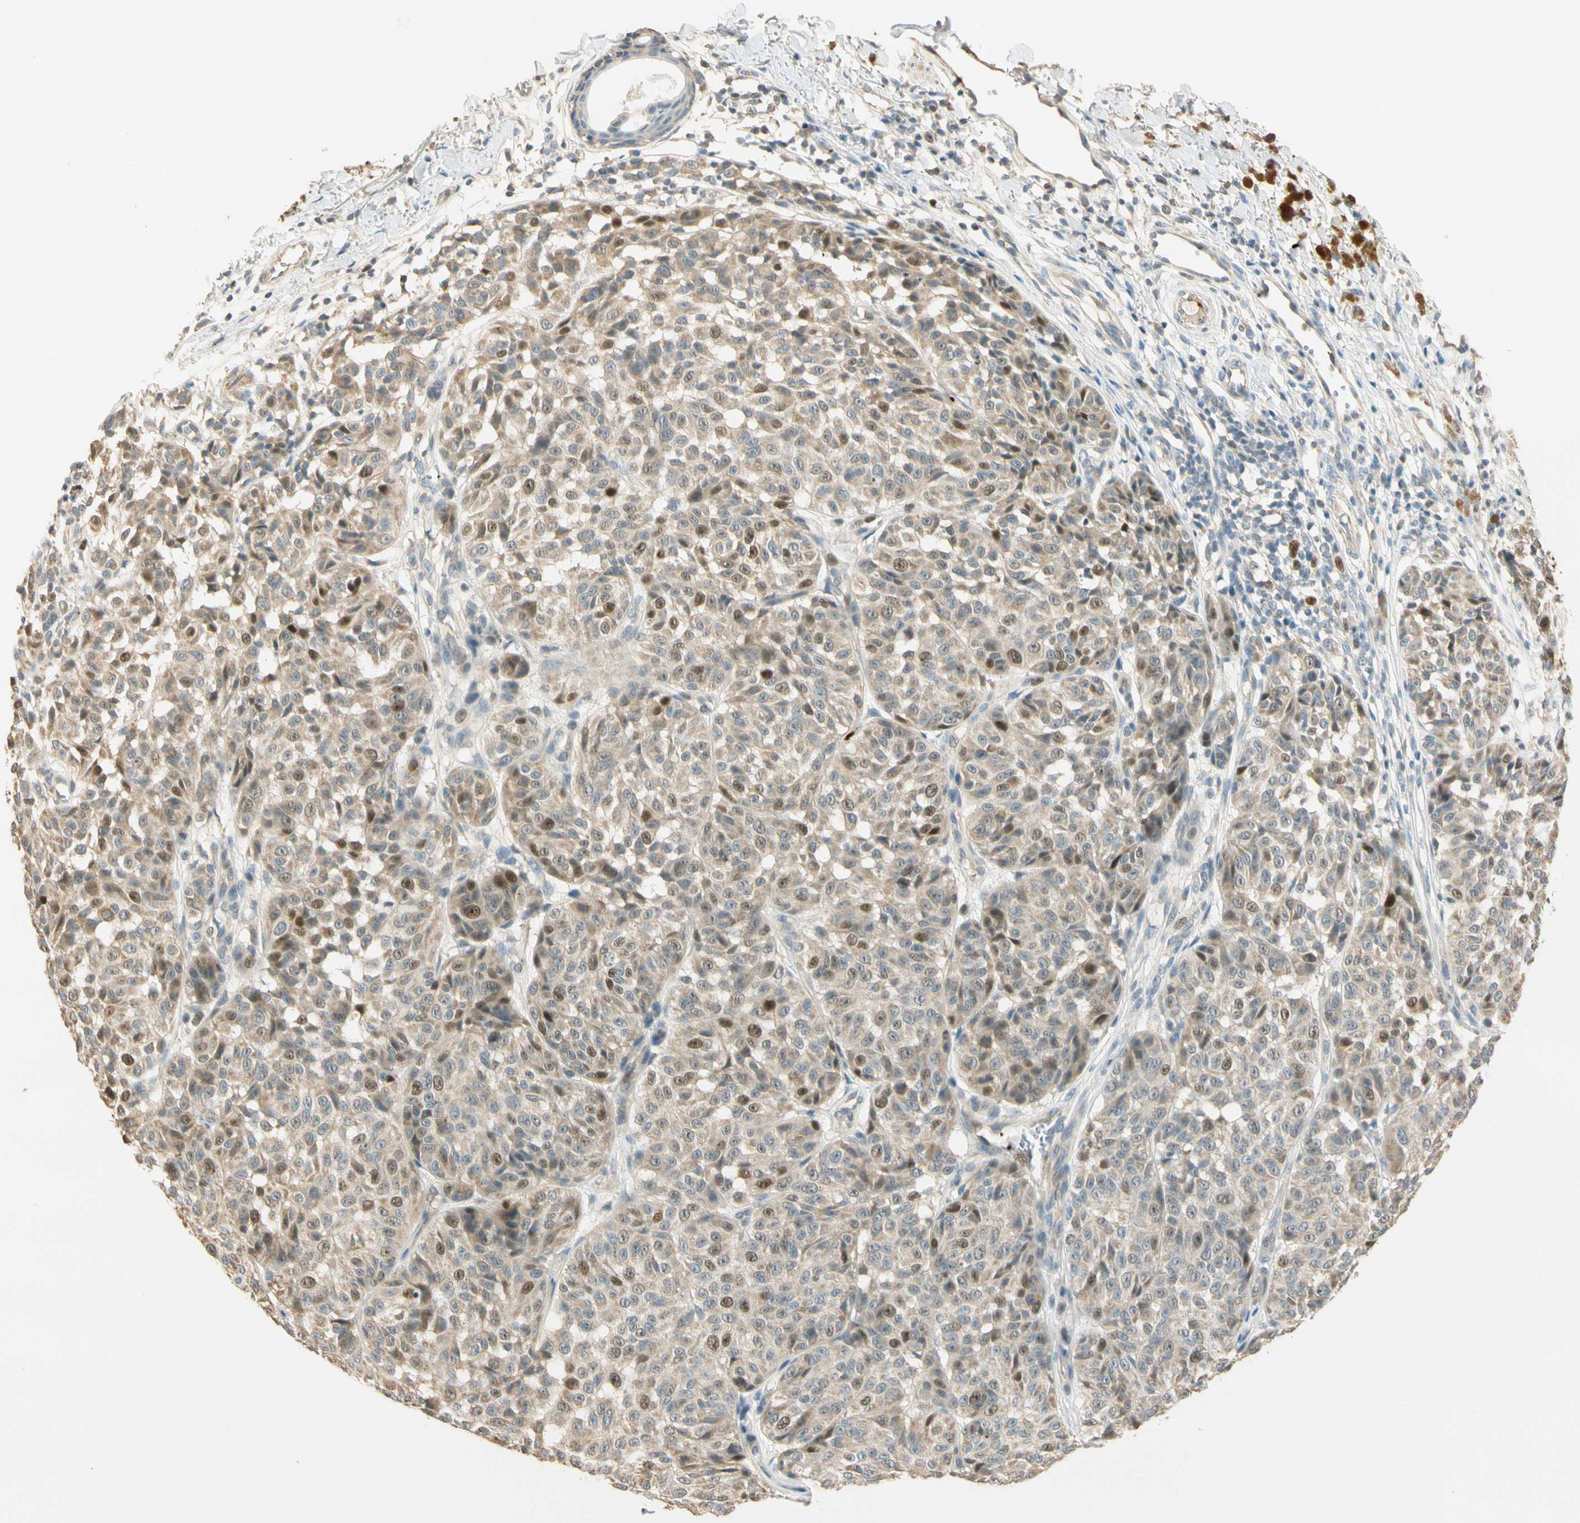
{"staining": {"intensity": "moderate", "quantity": "25%-75%", "location": "cytoplasmic/membranous,nuclear"}, "tissue": "melanoma", "cell_type": "Tumor cells", "image_type": "cancer", "snomed": [{"axis": "morphology", "description": "Malignant melanoma, NOS"}, {"axis": "topography", "description": "Skin"}], "caption": "Protein analysis of melanoma tissue exhibits moderate cytoplasmic/membranous and nuclear expression in approximately 25%-75% of tumor cells.", "gene": "RAD18", "patient": {"sex": "female", "age": 46}}